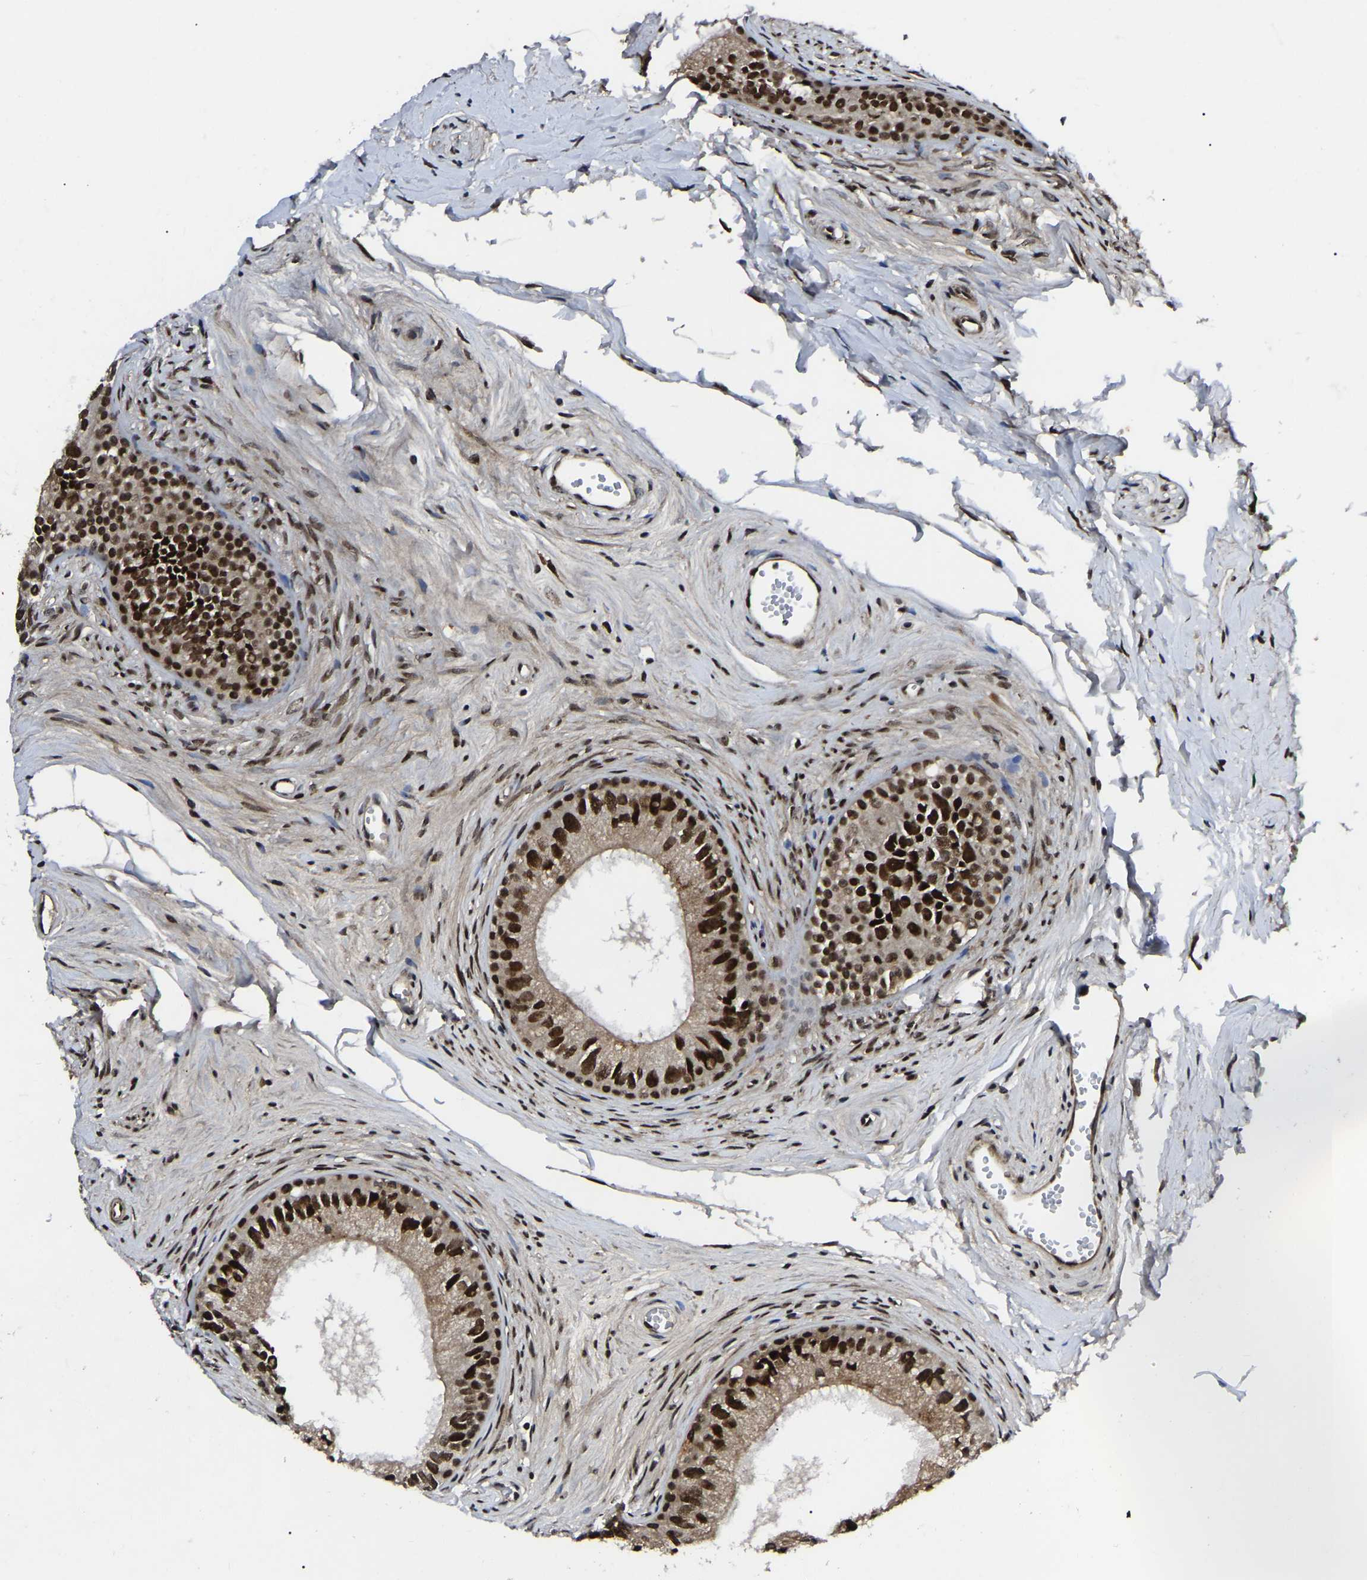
{"staining": {"intensity": "strong", "quantity": ">75%", "location": "nuclear"}, "tissue": "epididymis", "cell_type": "Glandular cells", "image_type": "normal", "snomed": [{"axis": "morphology", "description": "Normal tissue, NOS"}, {"axis": "topography", "description": "Epididymis"}], "caption": "This histopathology image displays IHC staining of benign epididymis, with high strong nuclear staining in approximately >75% of glandular cells.", "gene": "TRIM35", "patient": {"sex": "male", "age": 56}}